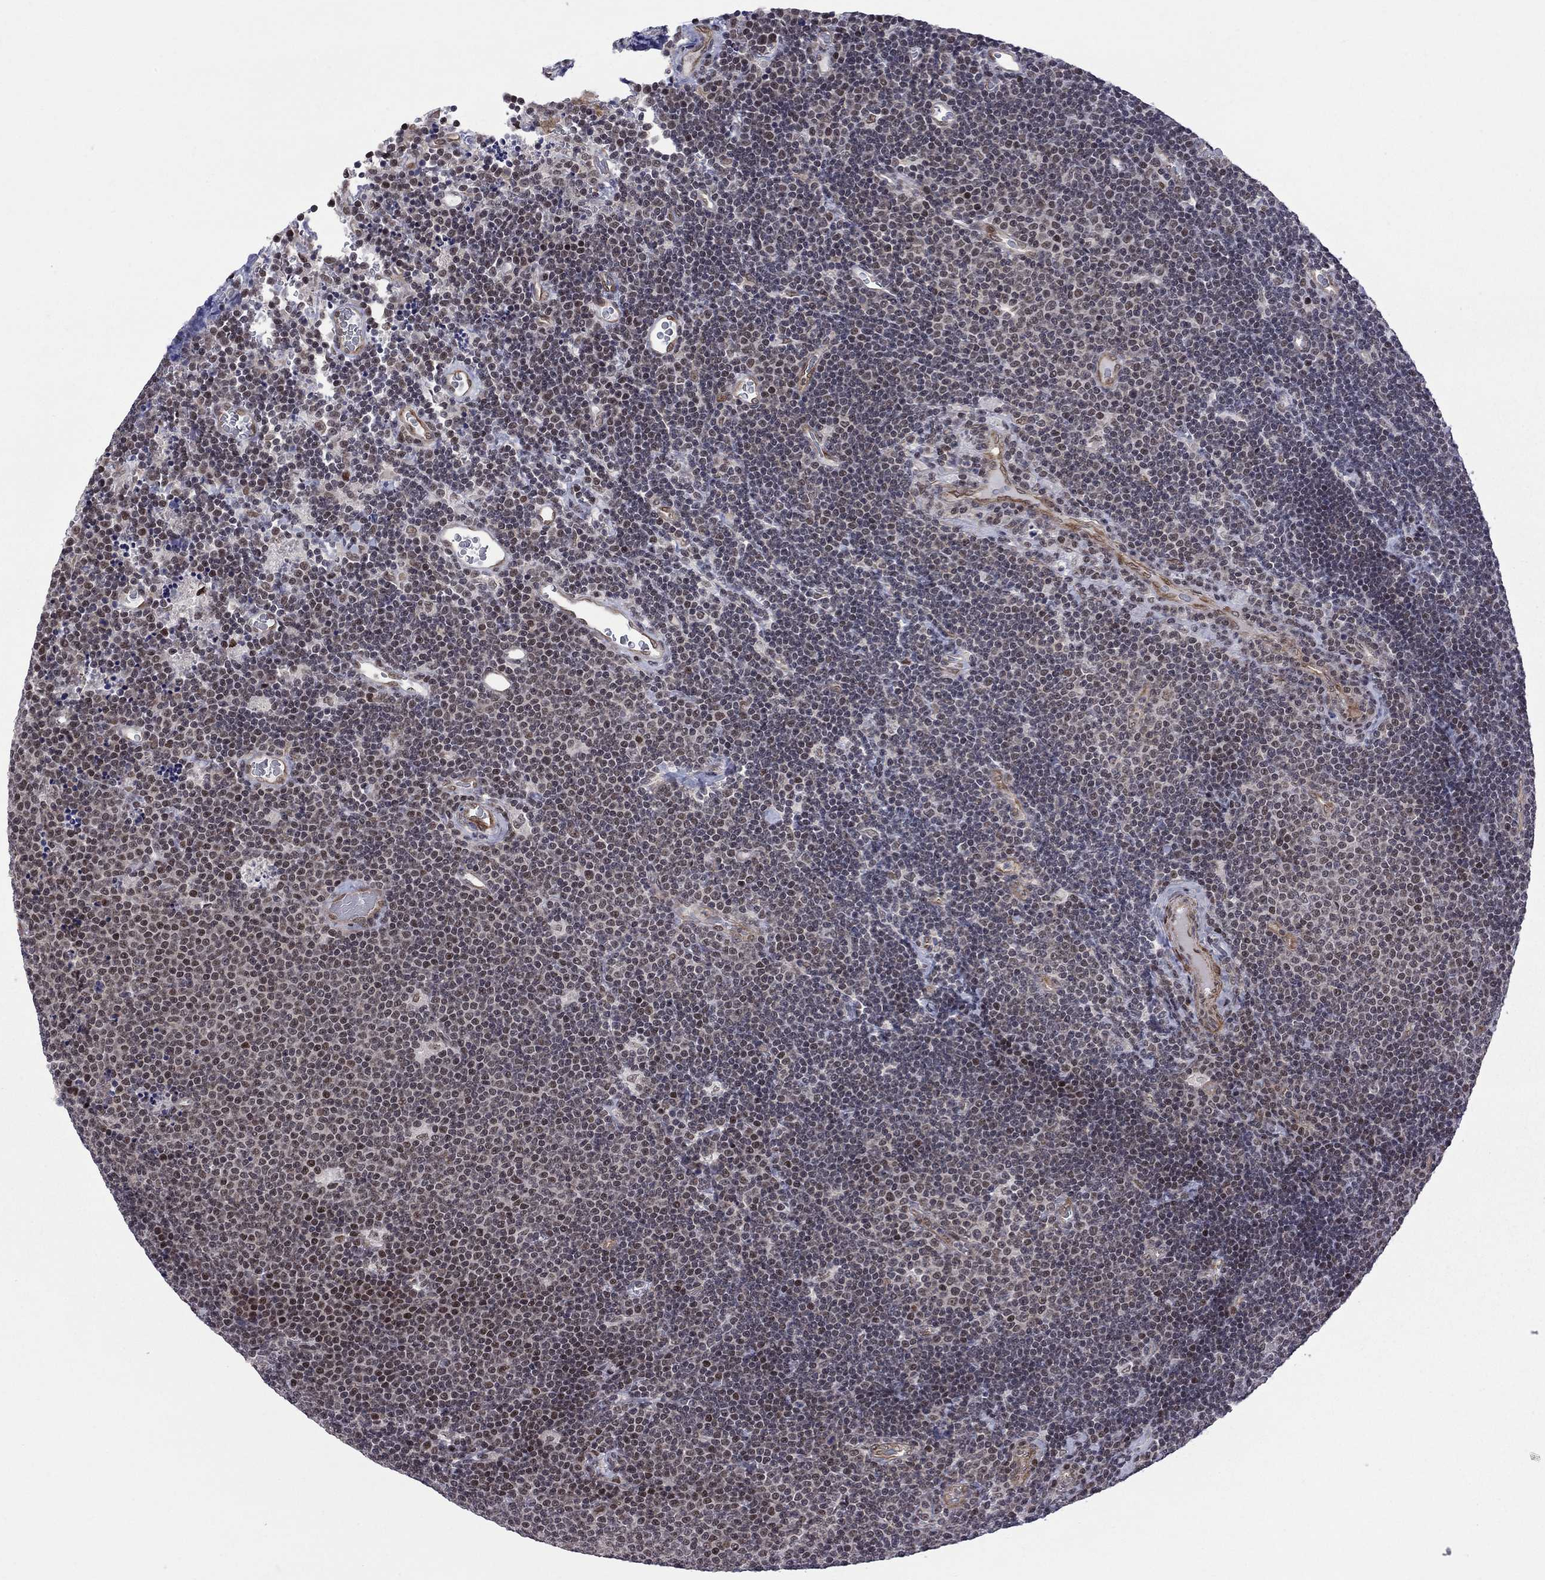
{"staining": {"intensity": "negative", "quantity": "none", "location": "none"}, "tissue": "lymphoma", "cell_type": "Tumor cells", "image_type": "cancer", "snomed": [{"axis": "morphology", "description": "Malignant lymphoma, non-Hodgkin's type, Low grade"}, {"axis": "topography", "description": "Brain"}], "caption": "Tumor cells show no significant protein expression in malignant lymphoma, non-Hodgkin's type (low-grade).", "gene": "BRF1", "patient": {"sex": "female", "age": 66}}